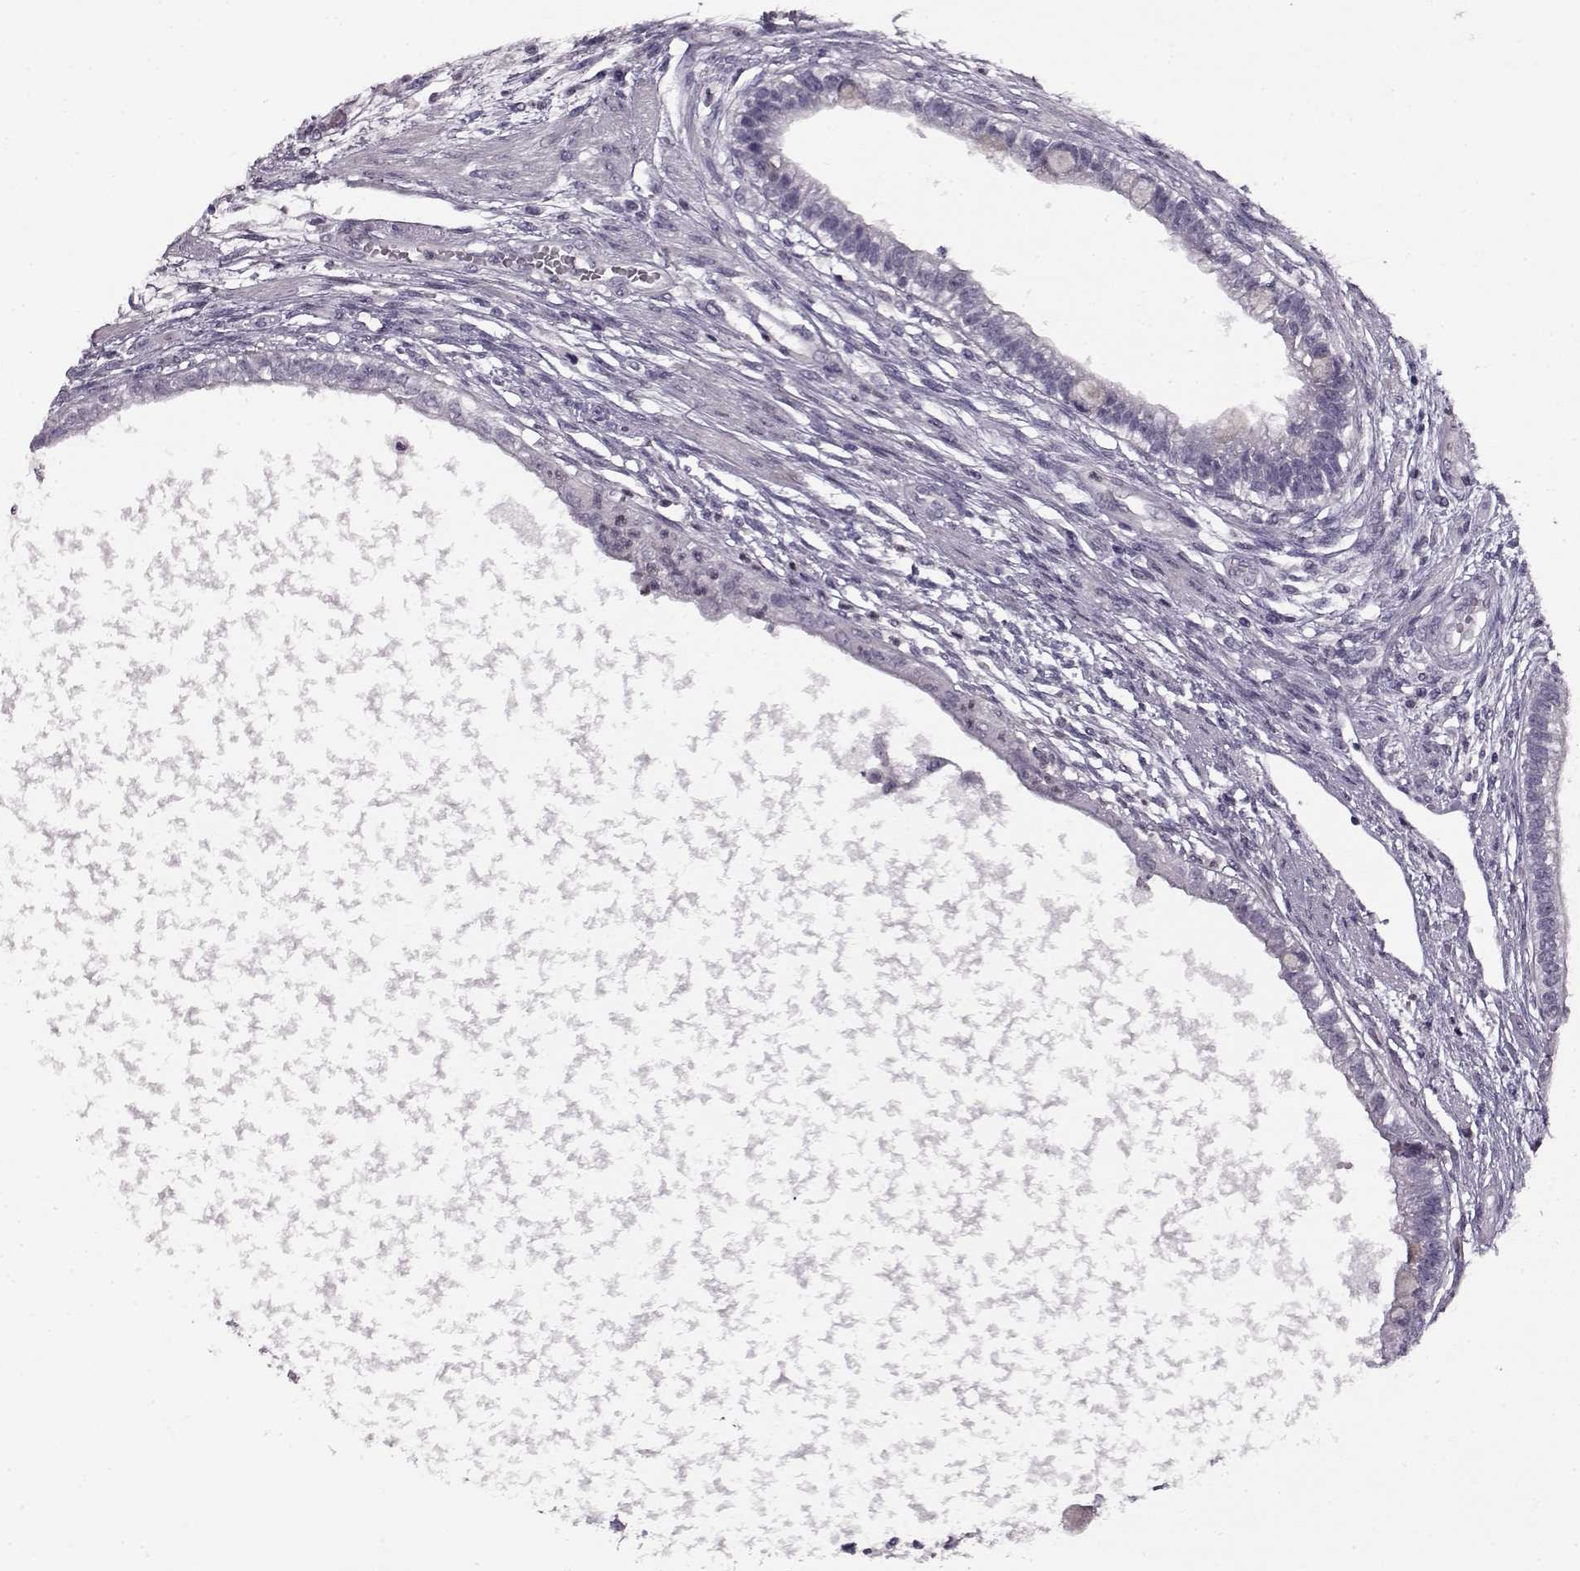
{"staining": {"intensity": "negative", "quantity": "none", "location": "none"}, "tissue": "testis cancer", "cell_type": "Tumor cells", "image_type": "cancer", "snomed": [{"axis": "morphology", "description": "Carcinoma, Embryonal, NOS"}, {"axis": "topography", "description": "Testis"}], "caption": "Tumor cells show no significant expression in testis cancer.", "gene": "RP1L1", "patient": {"sex": "male", "age": 26}}